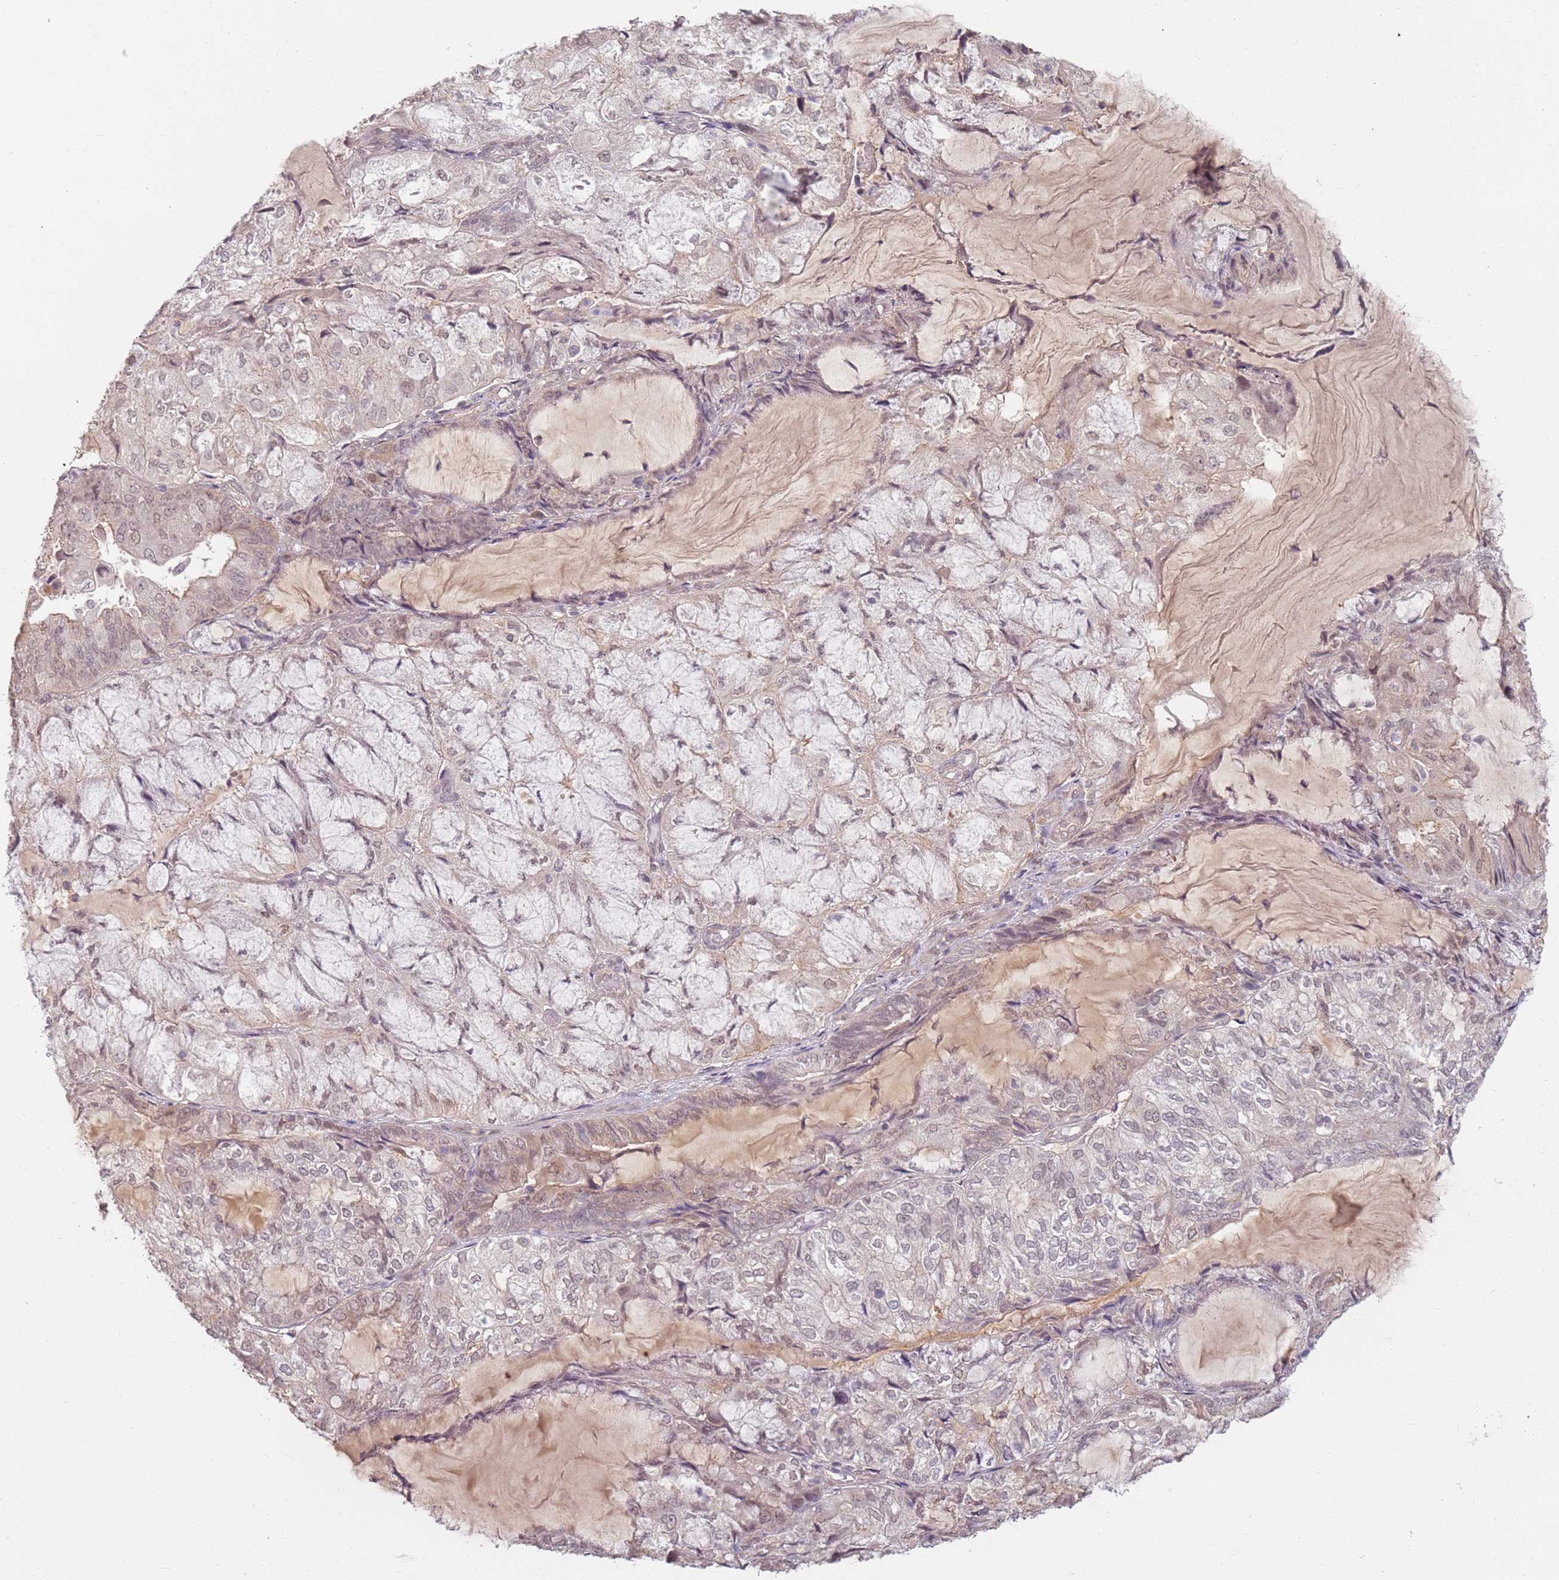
{"staining": {"intensity": "weak", "quantity": "25%-75%", "location": "nuclear"}, "tissue": "endometrial cancer", "cell_type": "Tumor cells", "image_type": "cancer", "snomed": [{"axis": "morphology", "description": "Adenocarcinoma, NOS"}, {"axis": "topography", "description": "Endometrium"}], "caption": "Endometrial cancer (adenocarcinoma) tissue exhibits weak nuclear staining in about 25%-75% of tumor cells The staining was performed using DAB to visualize the protein expression in brown, while the nuclei were stained in blue with hematoxylin (Magnification: 20x).", "gene": "WDR93", "patient": {"sex": "female", "age": 81}}